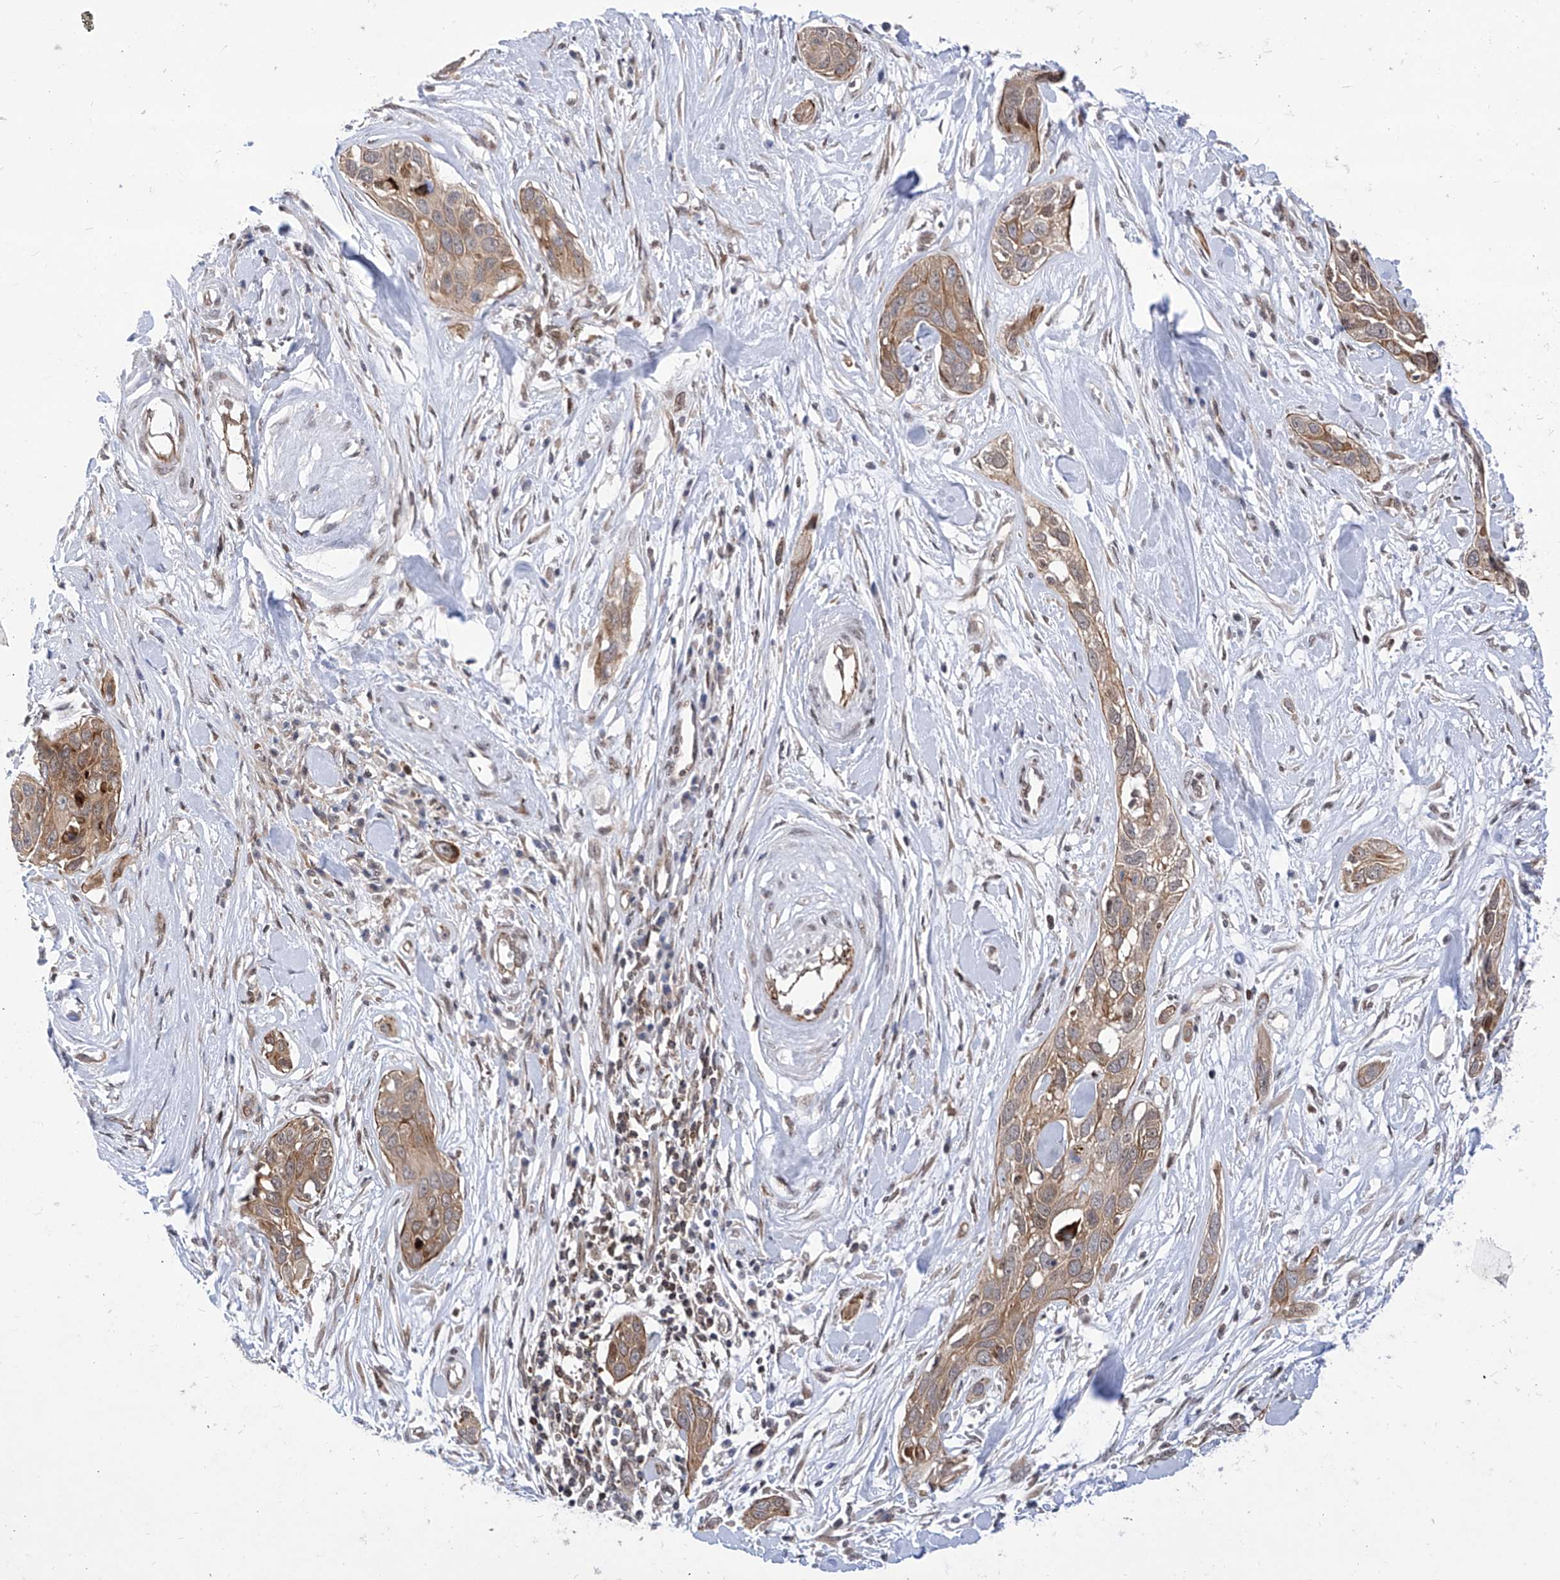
{"staining": {"intensity": "moderate", "quantity": ">75%", "location": "cytoplasmic/membranous"}, "tissue": "pancreatic cancer", "cell_type": "Tumor cells", "image_type": "cancer", "snomed": [{"axis": "morphology", "description": "Adenocarcinoma, NOS"}, {"axis": "topography", "description": "Pancreas"}], "caption": "A medium amount of moderate cytoplasmic/membranous expression is present in approximately >75% of tumor cells in pancreatic cancer tissue. The staining was performed using DAB (3,3'-diaminobenzidine), with brown indicating positive protein expression. Nuclei are stained blue with hematoxylin.", "gene": "CEP290", "patient": {"sex": "female", "age": 60}}